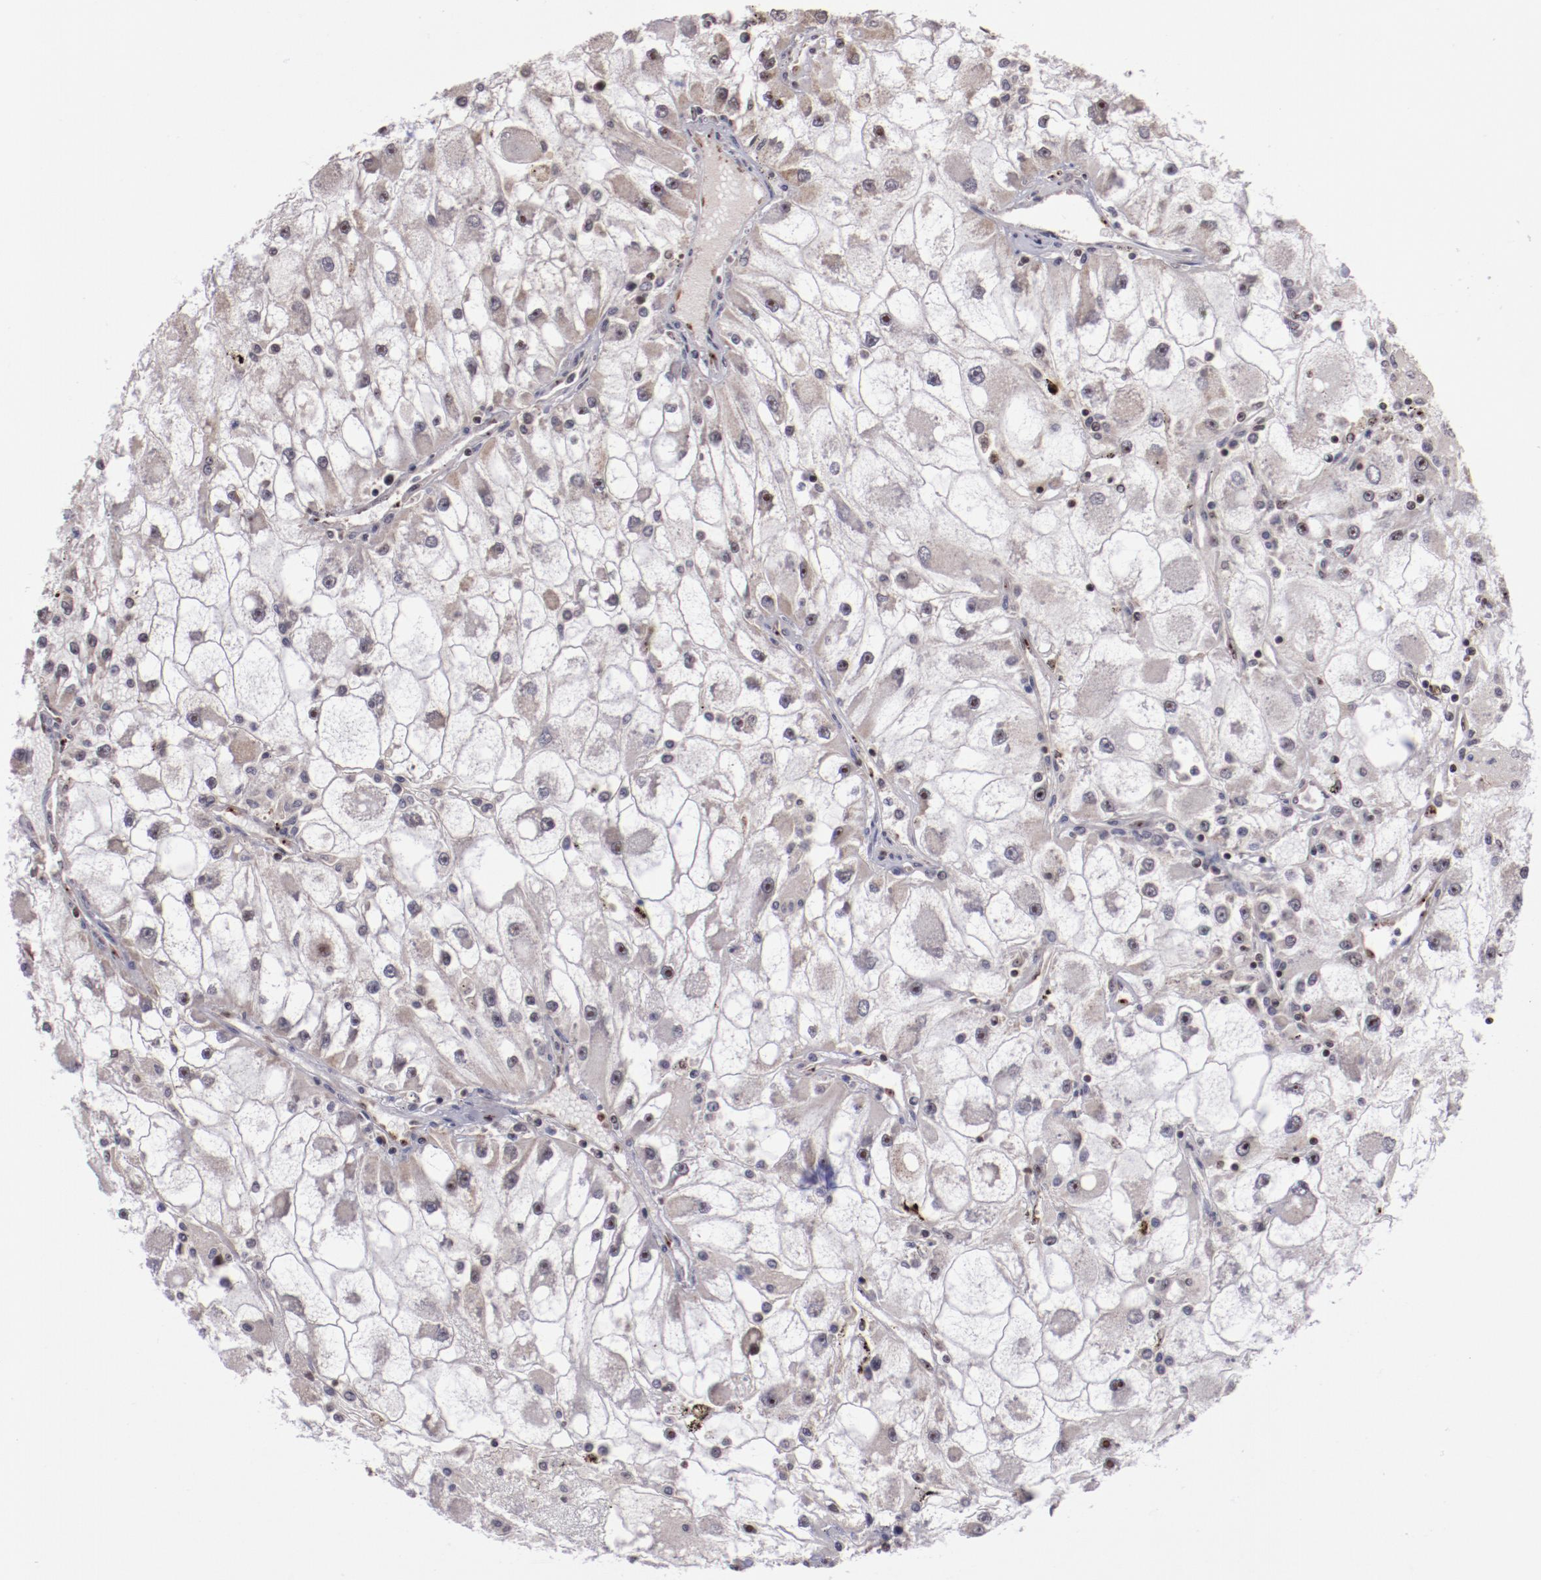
{"staining": {"intensity": "weak", "quantity": "<25%", "location": "cytoplasmic/membranous,nuclear"}, "tissue": "renal cancer", "cell_type": "Tumor cells", "image_type": "cancer", "snomed": [{"axis": "morphology", "description": "Adenocarcinoma, NOS"}, {"axis": "topography", "description": "Kidney"}], "caption": "This is an IHC image of renal adenocarcinoma. There is no positivity in tumor cells.", "gene": "DDX24", "patient": {"sex": "female", "age": 73}}